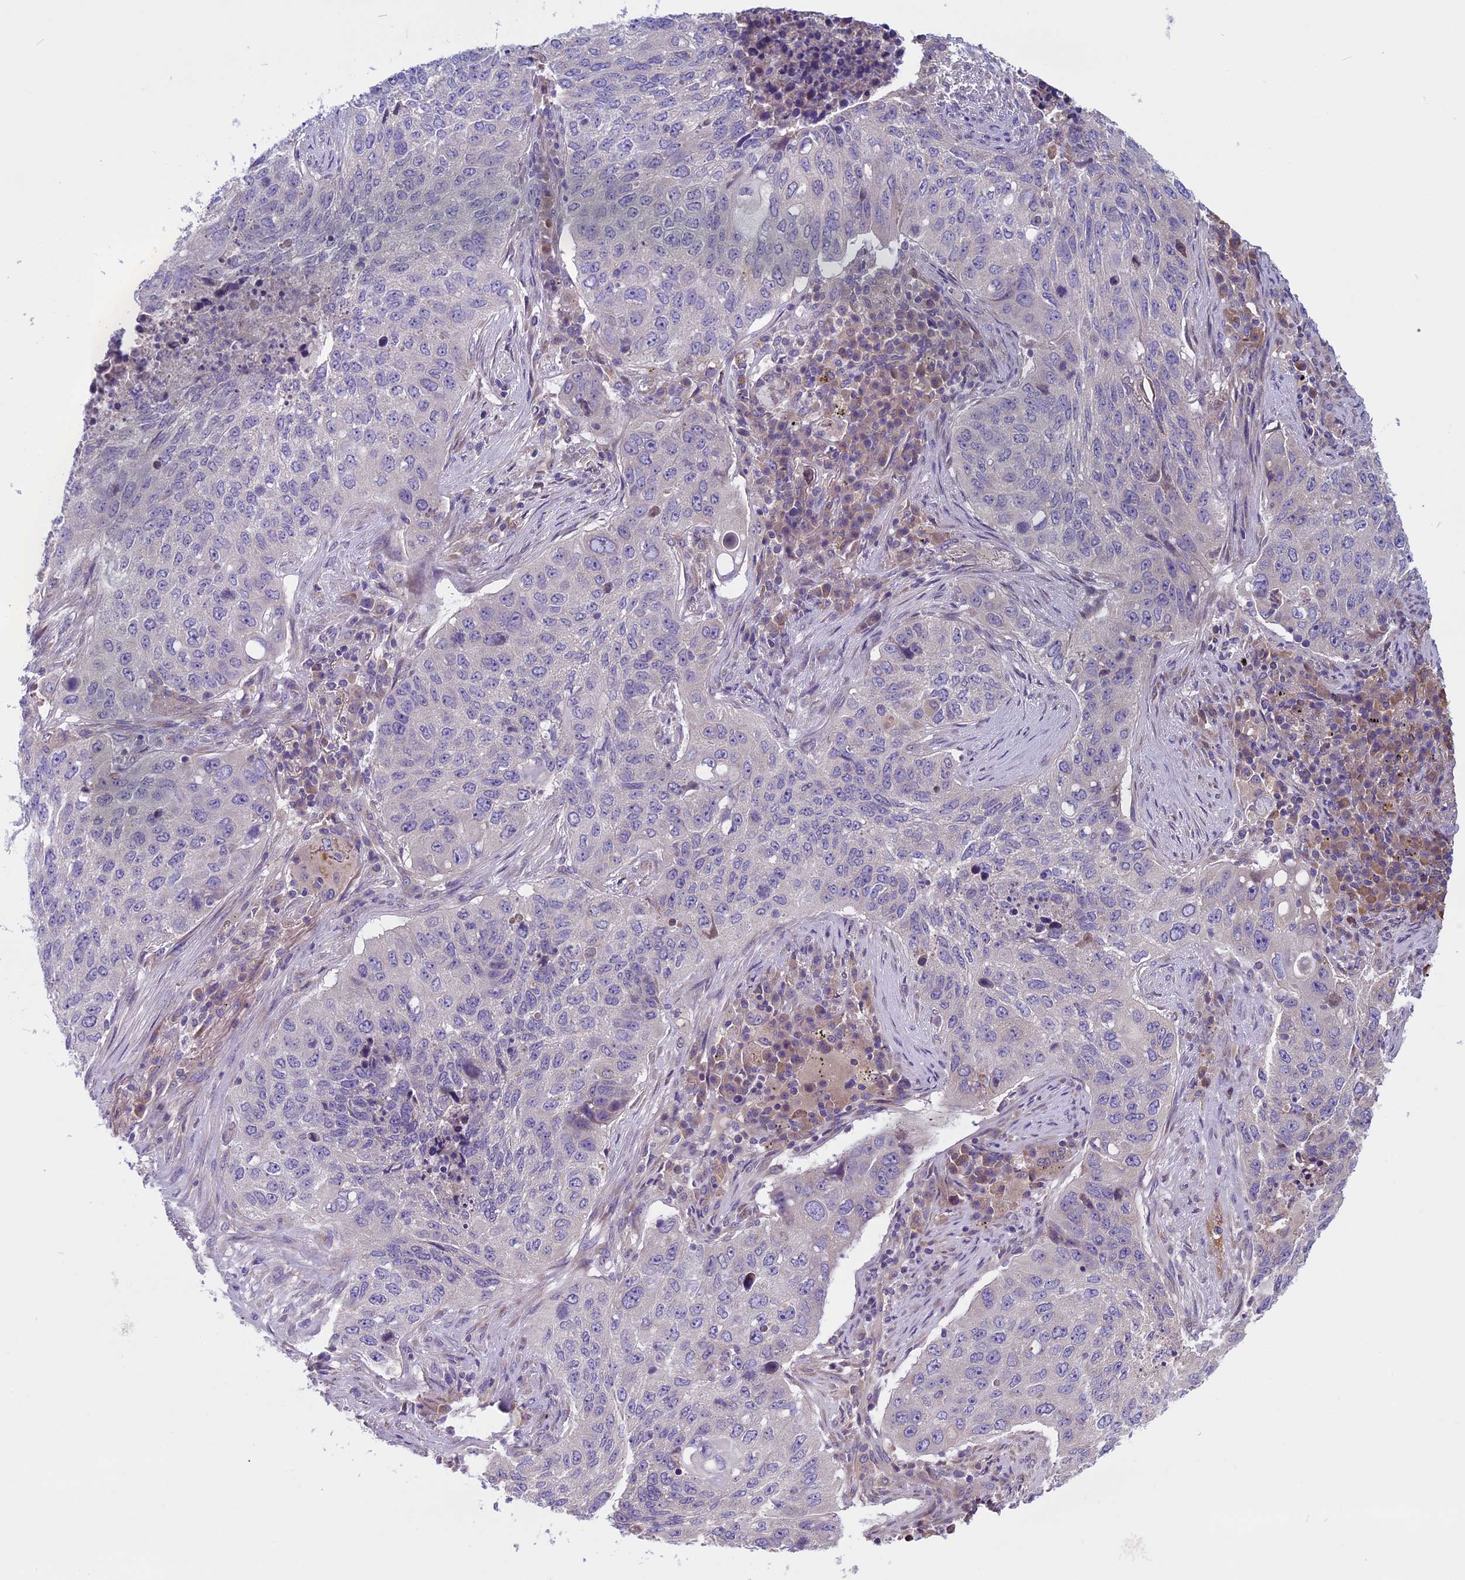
{"staining": {"intensity": "negative", "quantity": "none", "location": "none"}, "tissue": "lung cancer", "cell_type": "Tumor cells", "image_type": "cancer", "snomed": [{"axis": "morphology", "description": "Squamous cell carcinoma, NOS"}, {"axis": "topography", "description": "Lung"}], "caption": "This is an immunohistochemistry (IHC) micrograph of squamous cell carcinoma (lung). There is no positivity in tumor cells.", "gene": "DCTN5", "patient": {"sex": "female", "age": 63}}